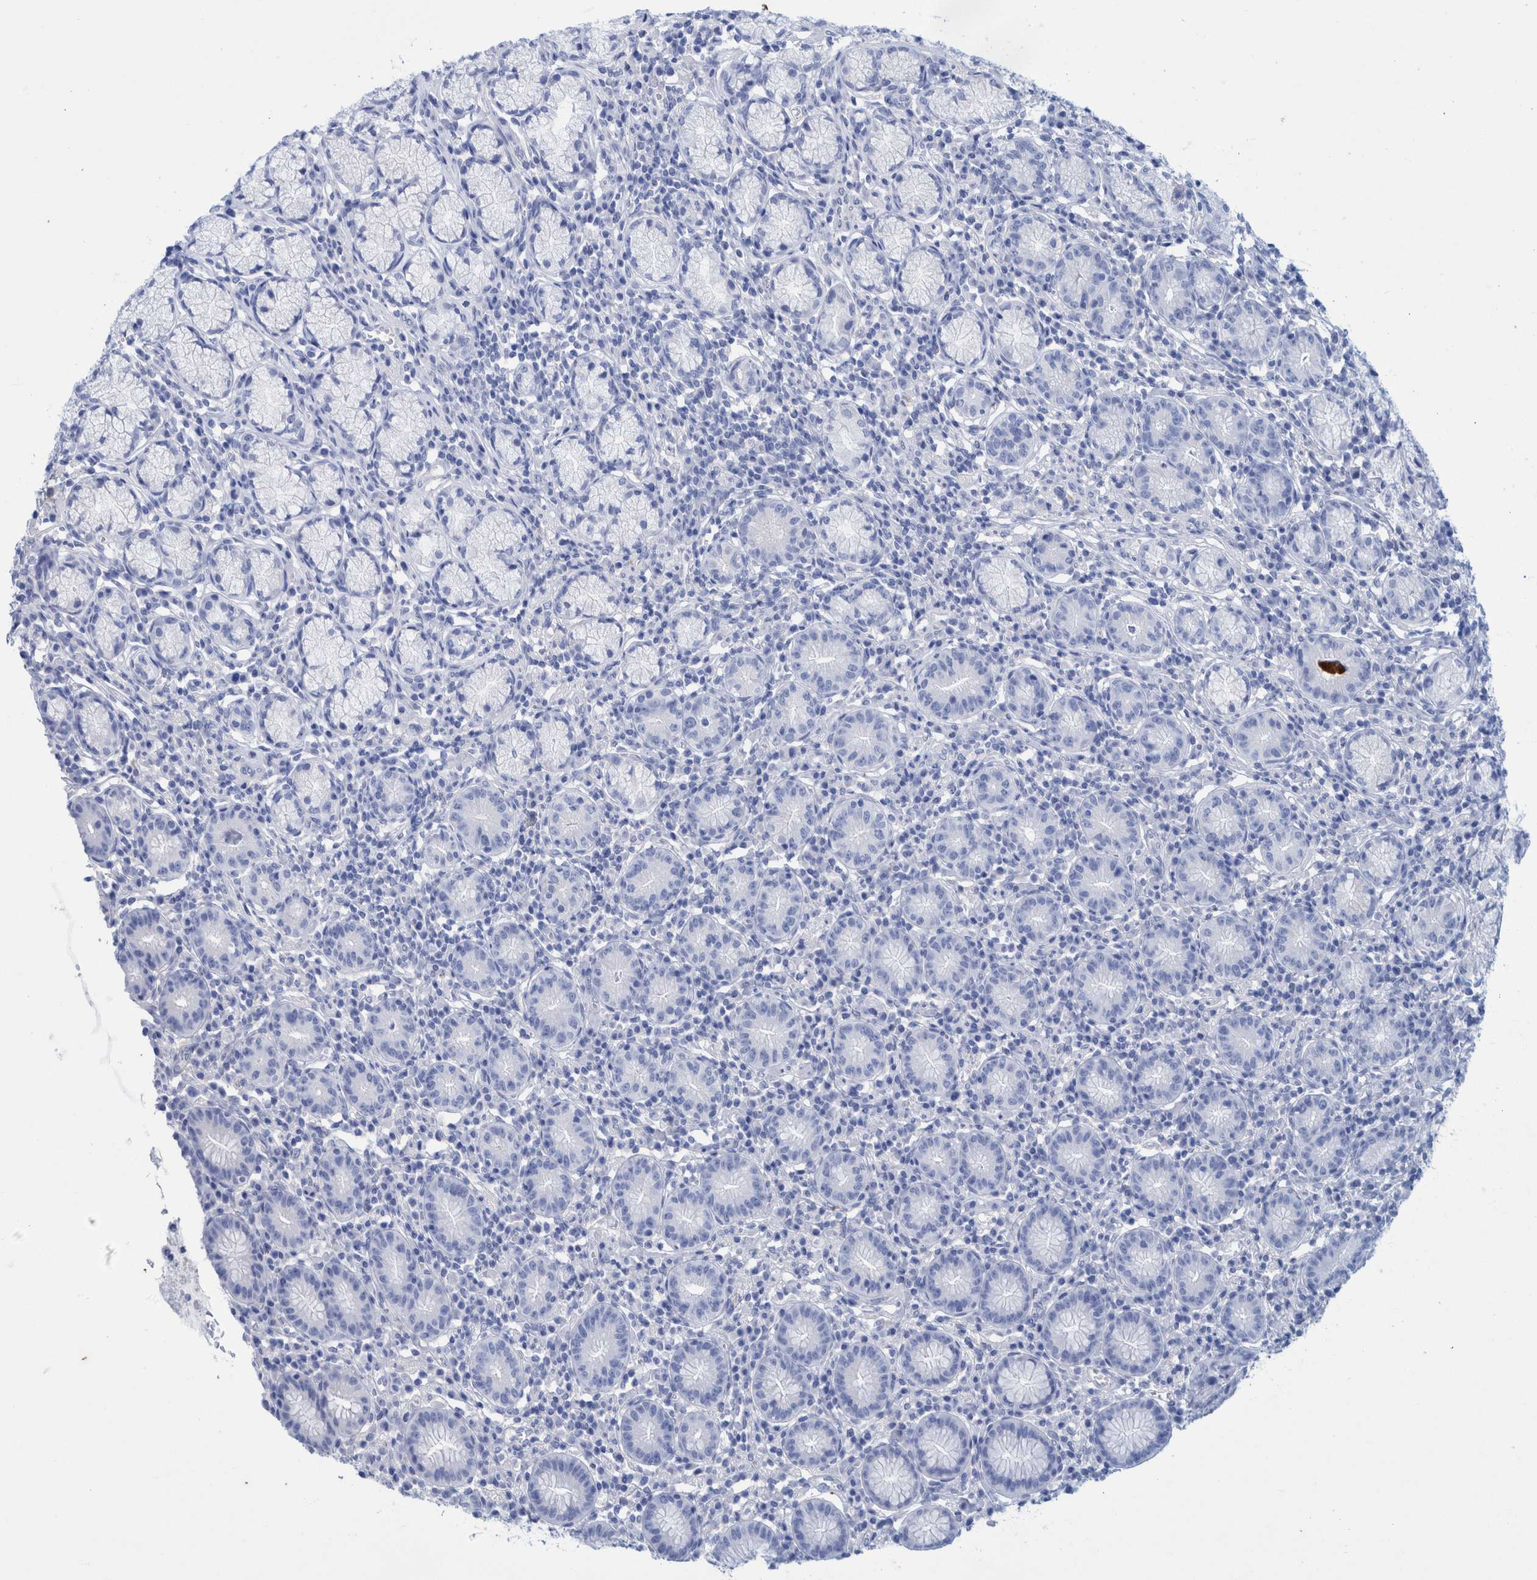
{"staining": {"intensity": "negative", "quantity": "none", "location": "none"}, "tissue": "stomach", "cell_type": "Glandular cells", "image_type": "normal", "snomed": [{"axis": "morphology", "description": "Normal tissue, NOS"}, {"axis": "topography", "description": "Stomach"}], "caption": "IHC micrograph of unremarkable stomach: human stomach stained with DAB reveals no significant protein staining in glandular cells.", "gene": "PERP", "patient": {"sex": "male", "age": 55}}